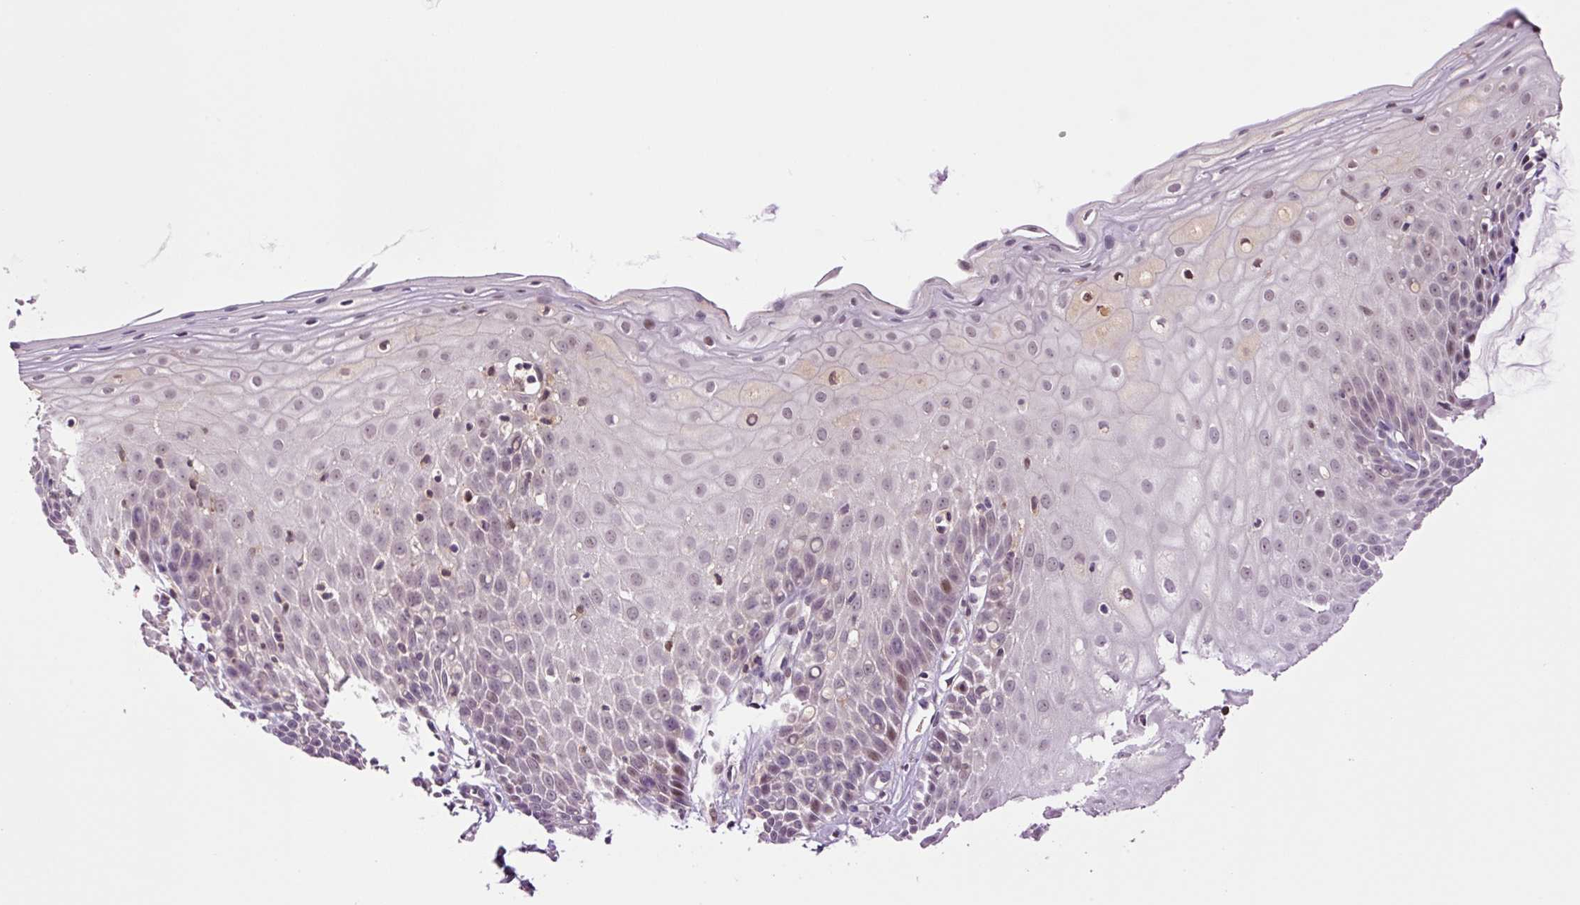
{"staining": {"intensity": "weak", "quantity": "<25%", "location": "nuclear"}, "tissue": "cervix", "cell_type": "Glandular cells", "image_type": "normal", "snomed": [{"axis": "morphology", "description": "Normal tissue, NOS"}, {"axis": "topography", "description": "Cervix"}], "caption": "Immunohistochemistry of normal cervix shows no staining in glandular cells. Brightfield microscopy of immunohistochemistry (IHC) stained with DAB (3,3'-diaminobenzidine) (brown) and hematoxylin (blue), captured at high magnification.", "gene": "DPPA4", "patient": {"sex": "female", "age": 36}}